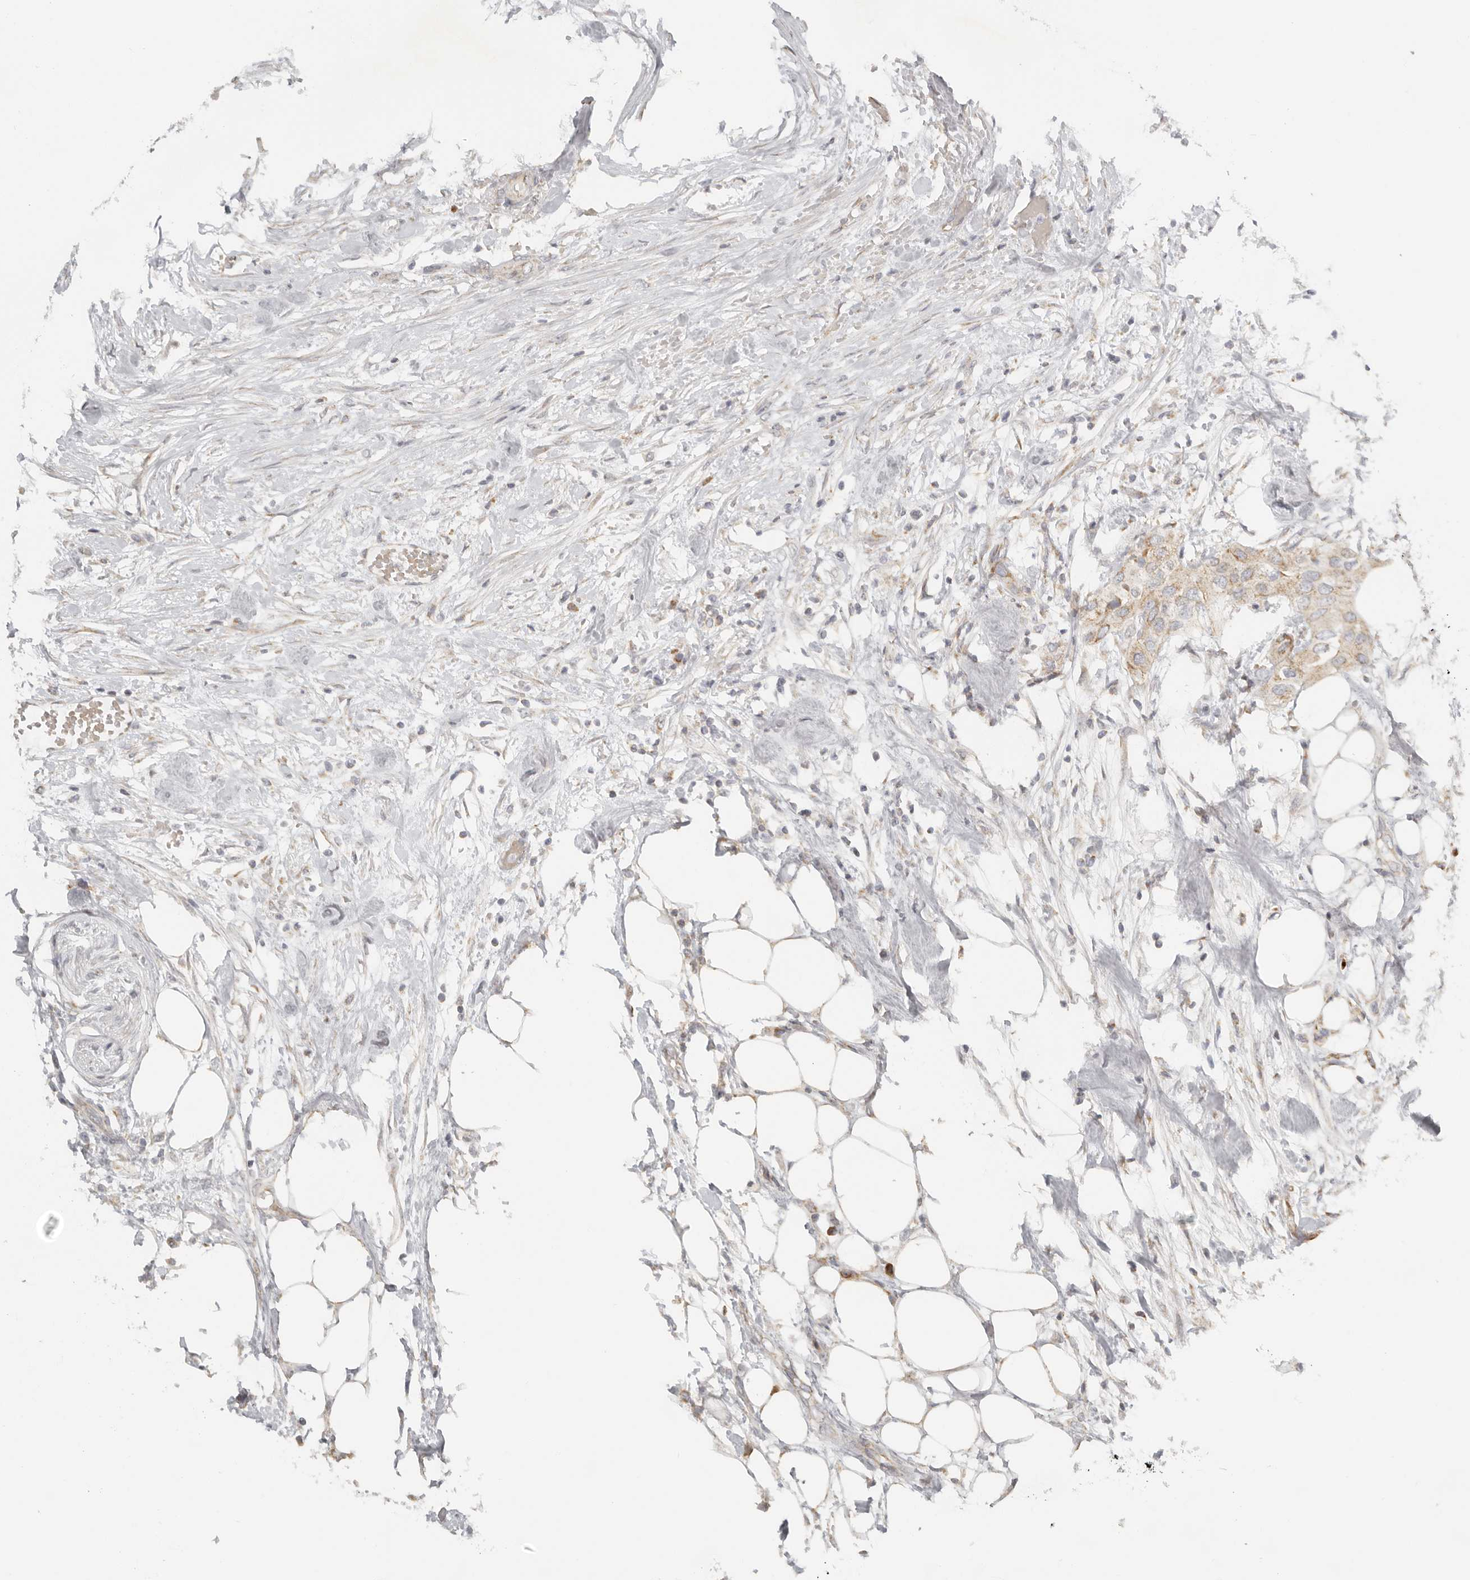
{"staining": {"intensity": "moderate", "quantity": ">75%", "location": "cytoplasmic/membranous"}, "tissue": "urothelial cancer", "cell_type": "Tumor cells", "image_type": "cancer", "snomed": [{"axis": "morphology", "description": "Urothelial carcinoma, High grade"}, {"axis": "topography", "description": "Urinary bladder"}], "caption": "This image exhibits IHC staining of urothelial carcinoma (high-grade), with medium moderate cytoplasmic/membranous positivity in approximately >75% of tumor cells.", "gene": "KDF1", "patient": {"sex": "male", "age": 64}}